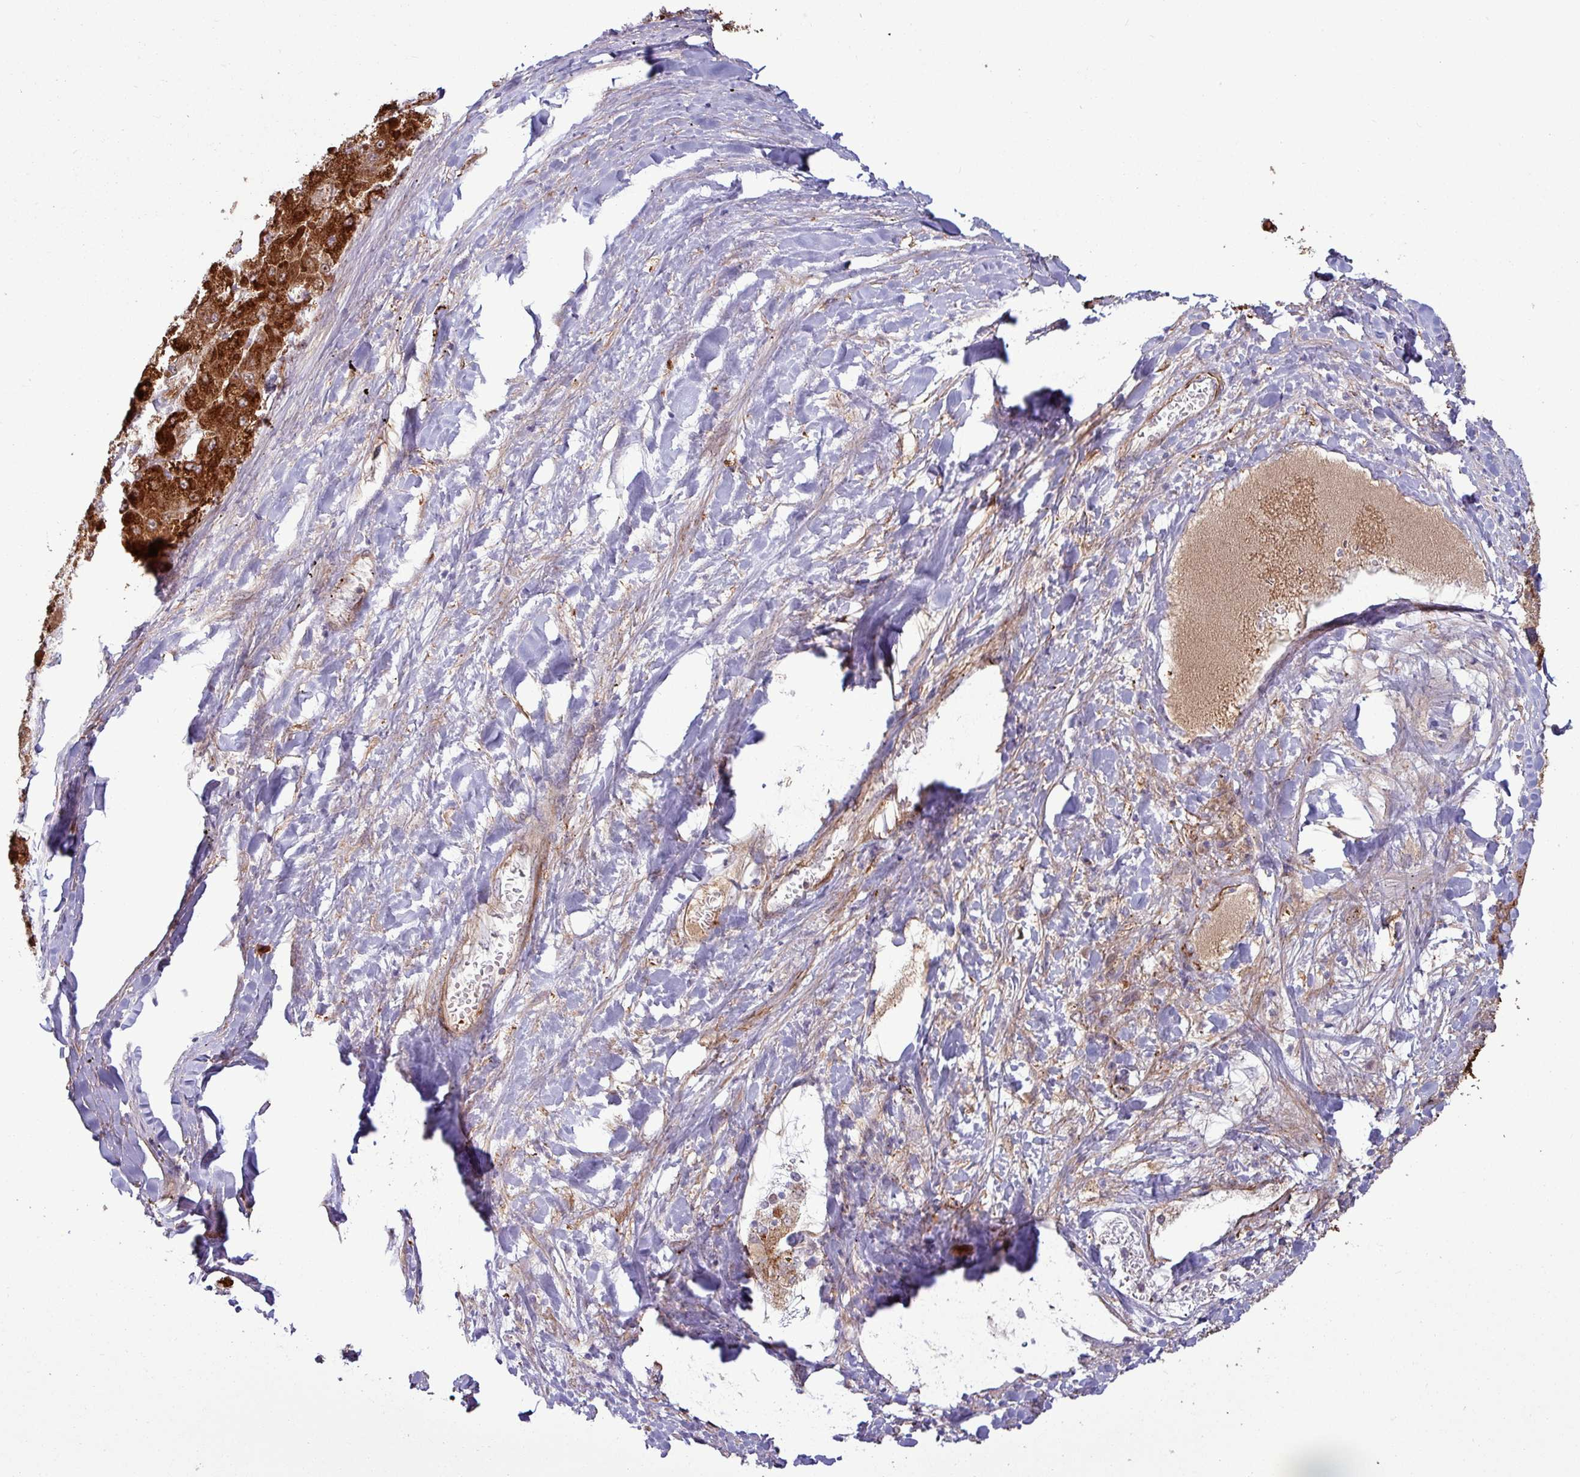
{"staining": {"intensity": "strong", "quantity": ">75%", "location": "cytoplasmic/membranous"}, "tissue": "liver cancer", "cell_type": "Tumor cells", "image_type": "cancer", "snomed": [{"axis": "morphology", "description": "Carcinoma, Hepatocellular, NOS"}, {"axis": "topography", "description": "Liver"}], "caption": "Protein expression analysis of human hepatocellular carcinoma (liver) reveals strong cytoplasmic/membranous staining in about >75% of tumor cells.", "gene": "PCED1A", "patient": {"sex": "female", "age": 73}}